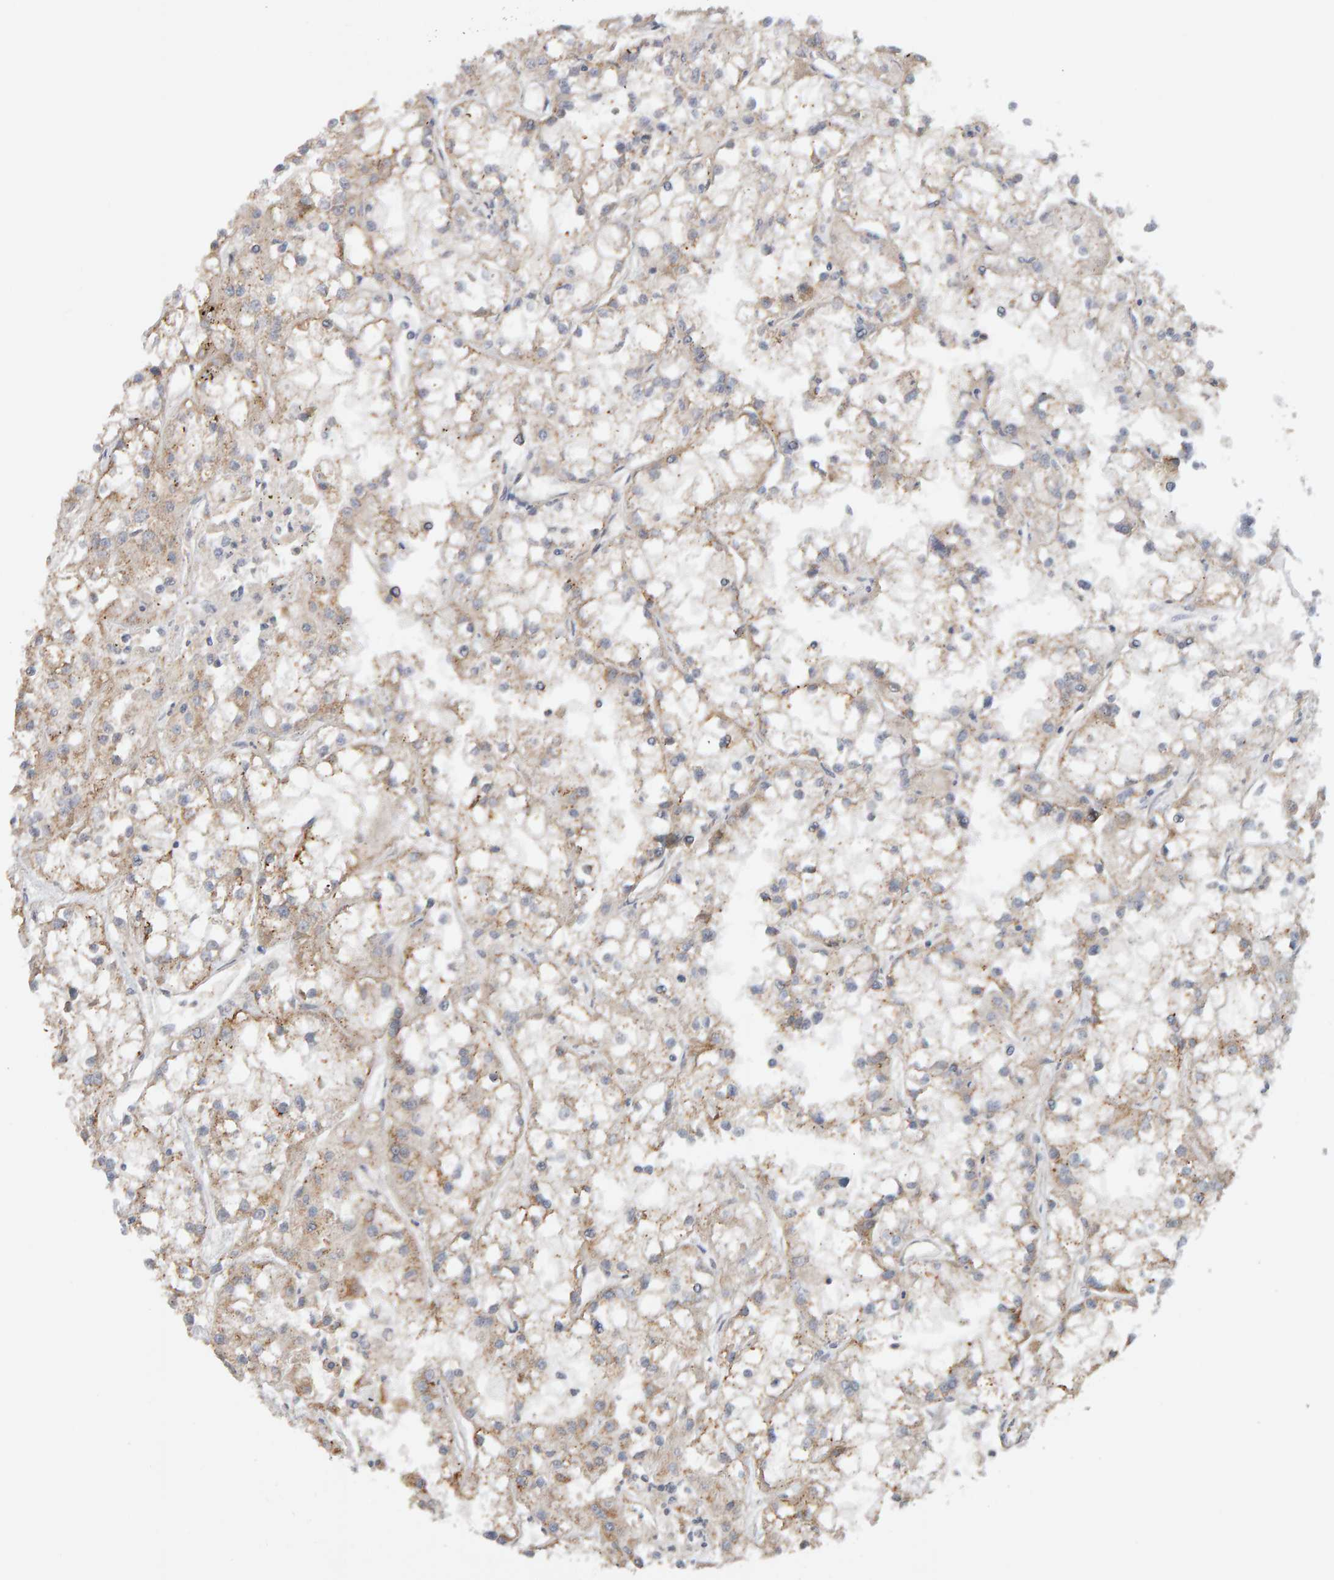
{"staining": {"intensity": "negative", "quantity": "none", "location": "none"}, "tissue": "renal cancer", "cell_type": "Tumor cells", "image_type": "cancer", "snomed": [{"axis": "morphology", "description": "Adenocarcinoma, NOS"}, {"axis": "topography", "description": "Kidney"}], "caption": "There is no significant positivity in tumor cells of renal cancer.", "gene": "PPP1R16A", "patient": {"sex": "female", "age": 52}}